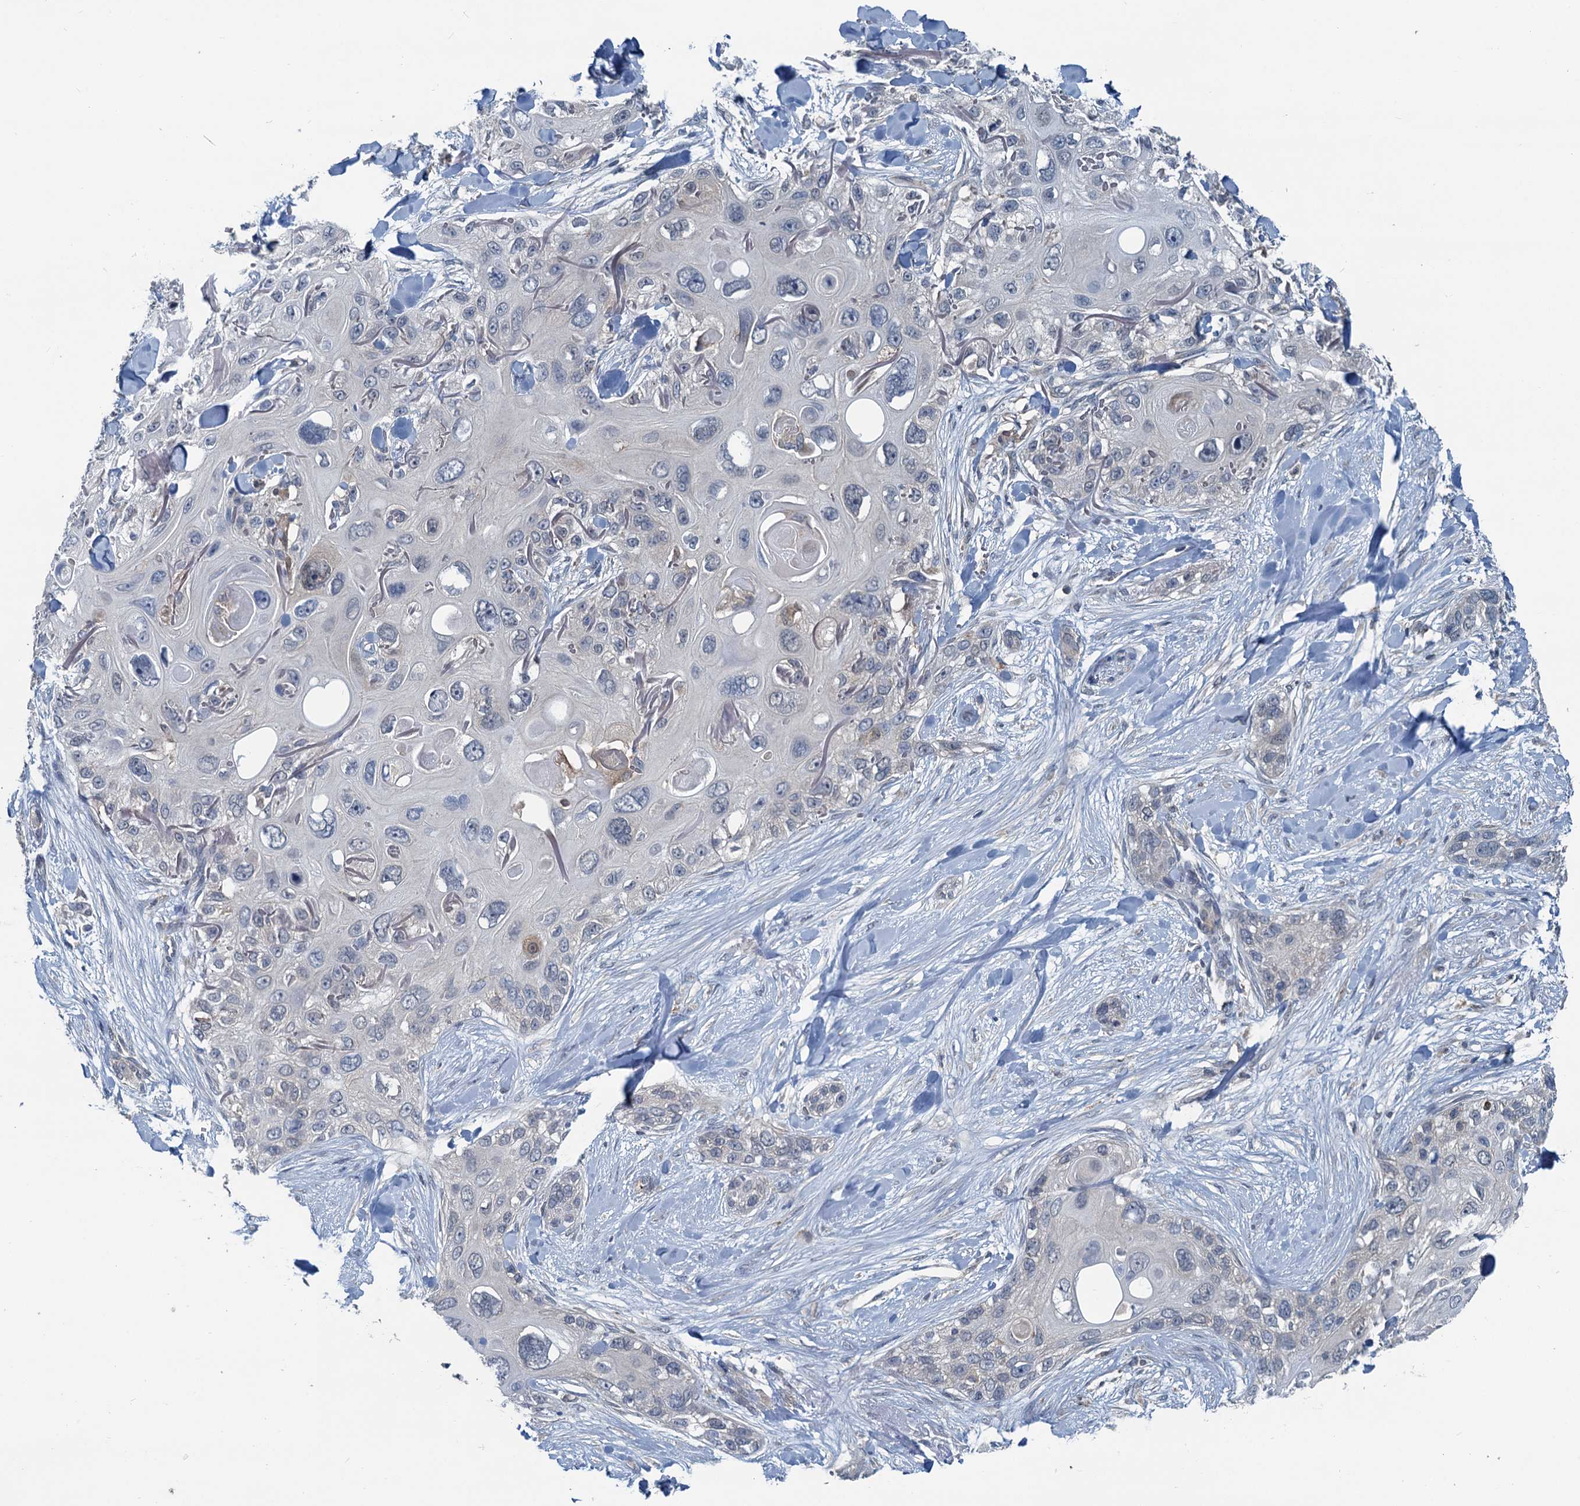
{"staining": {"intensity": "negative", "quantity": "none", "location": "none"}, "tissue": "skin cancer", "cell_type": "Tumor cells", "image_type": "cancer", "snomed": [{"axis": "morphology", "description": "Normal tissue, NOS"}, {"axis": "morphology", "description": "Squamous cell carcinoma, NOS"}, {"axis": "topography", "description": "Skin"}], "caption": "Immunohistochemistry (IHC) image of neoplastic tissue: human skin cancer stained with DAB (3,3'-diaminobenzidine) demonstrates no significant protein expression in tumor cells.", "gene": "GCLM", "patient": {"sex": "male", "age": 72}}